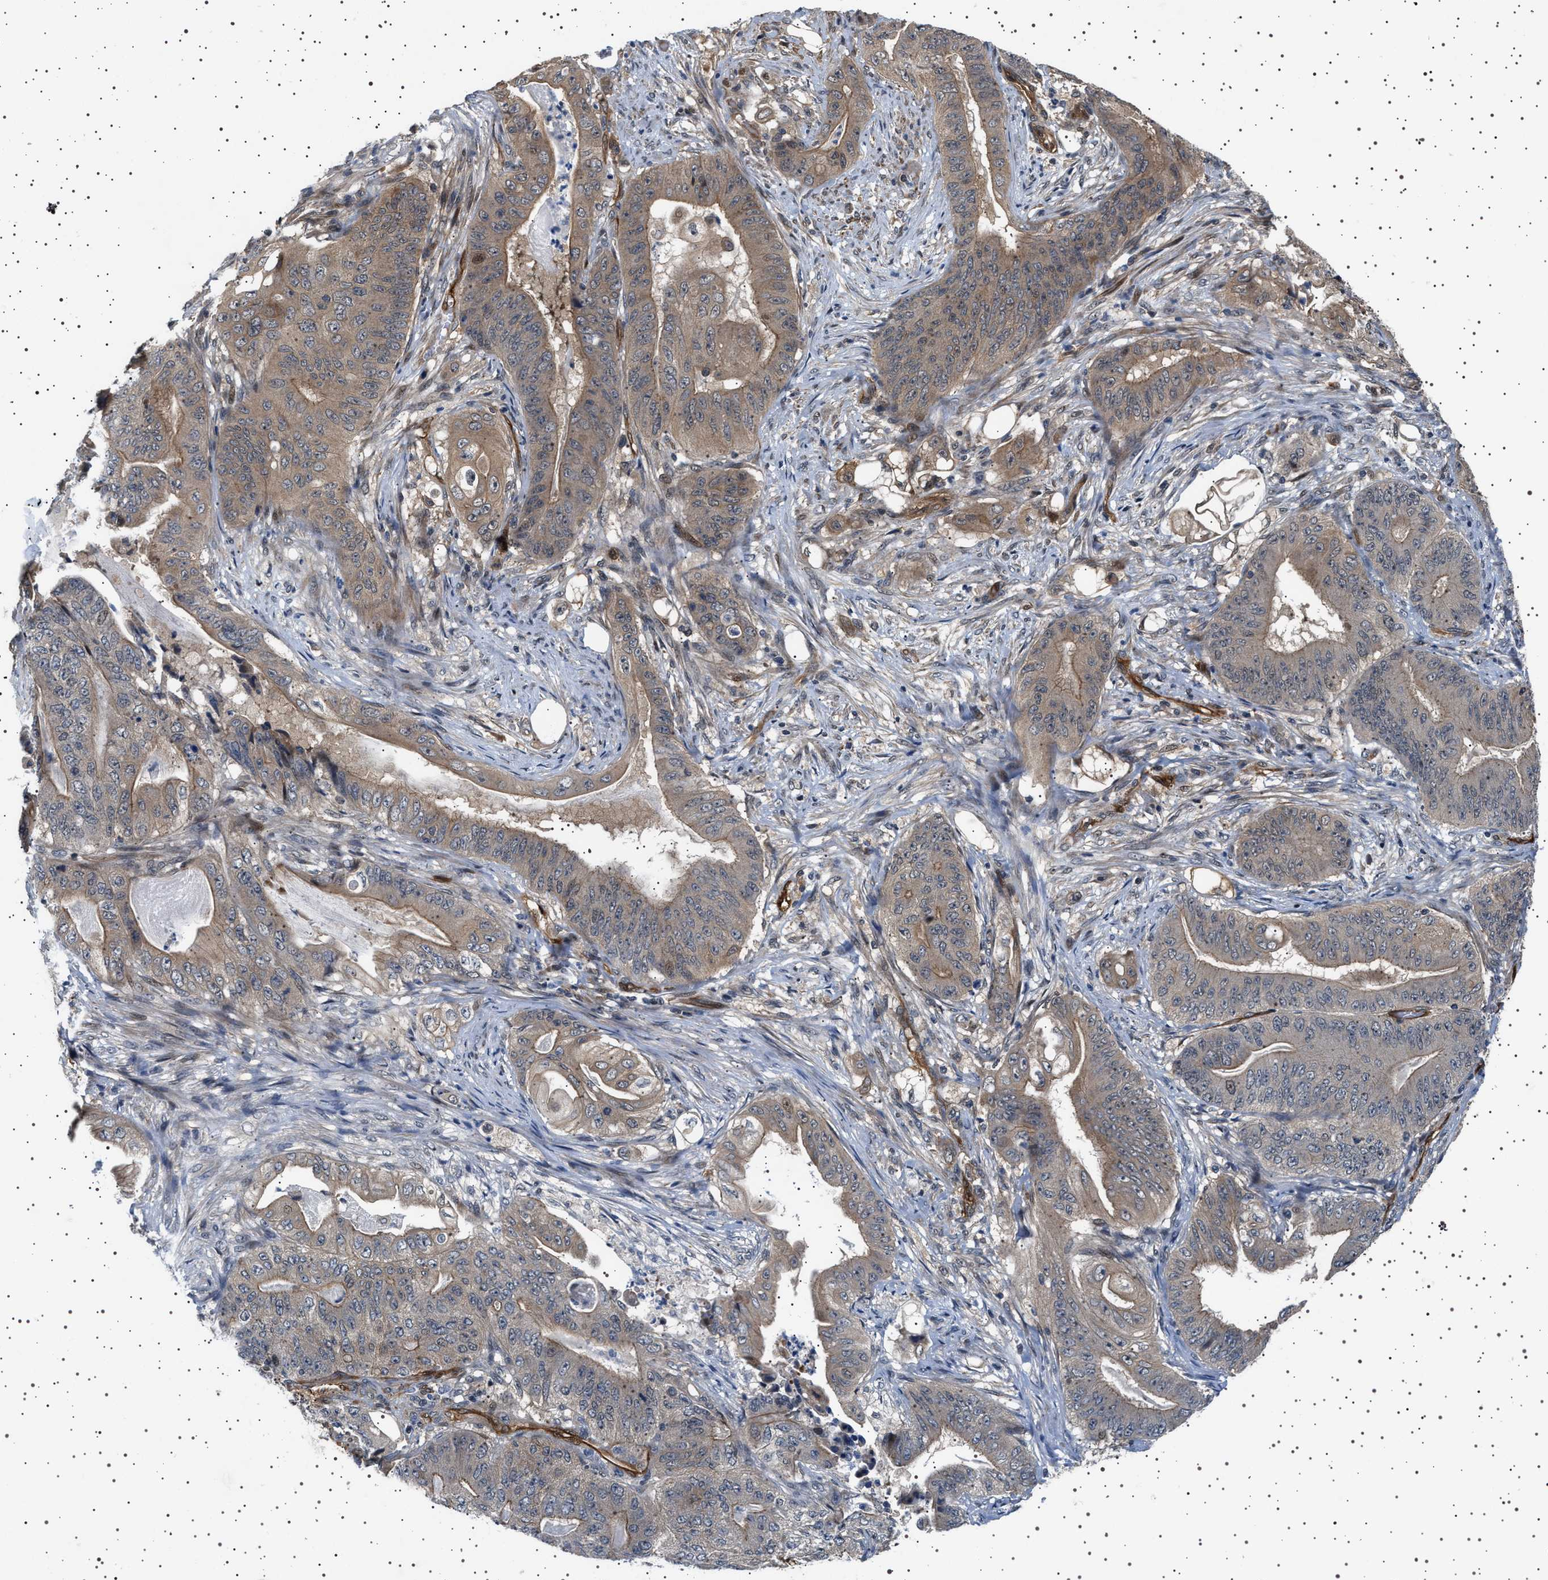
{"staining": {"intensity": "weak", "quantity": ">75%", "location": "cytoplasmic/membranous"}, "tissue": "stomach cancer", "cell_type": "Tumor cells", "image_type": "cancer", "snomed": [{"axis": "morphology", "description": "Adenocarcinoma, NOS"}, {"axis": "topography", "description": "Stomach"}], "caption": "Stomach adenocarcinoma tissue demonstrates weak cytoplasmic/membranous staining in about >75% of tumor cells (Stains: DAB (3,3'-diaminobenzidine) in brown, nuclei in blue, Microscopy: brightfield microscopy at high magnification).", "gene": "BAG3", "patient": {"sex": "female", "age": 73}}